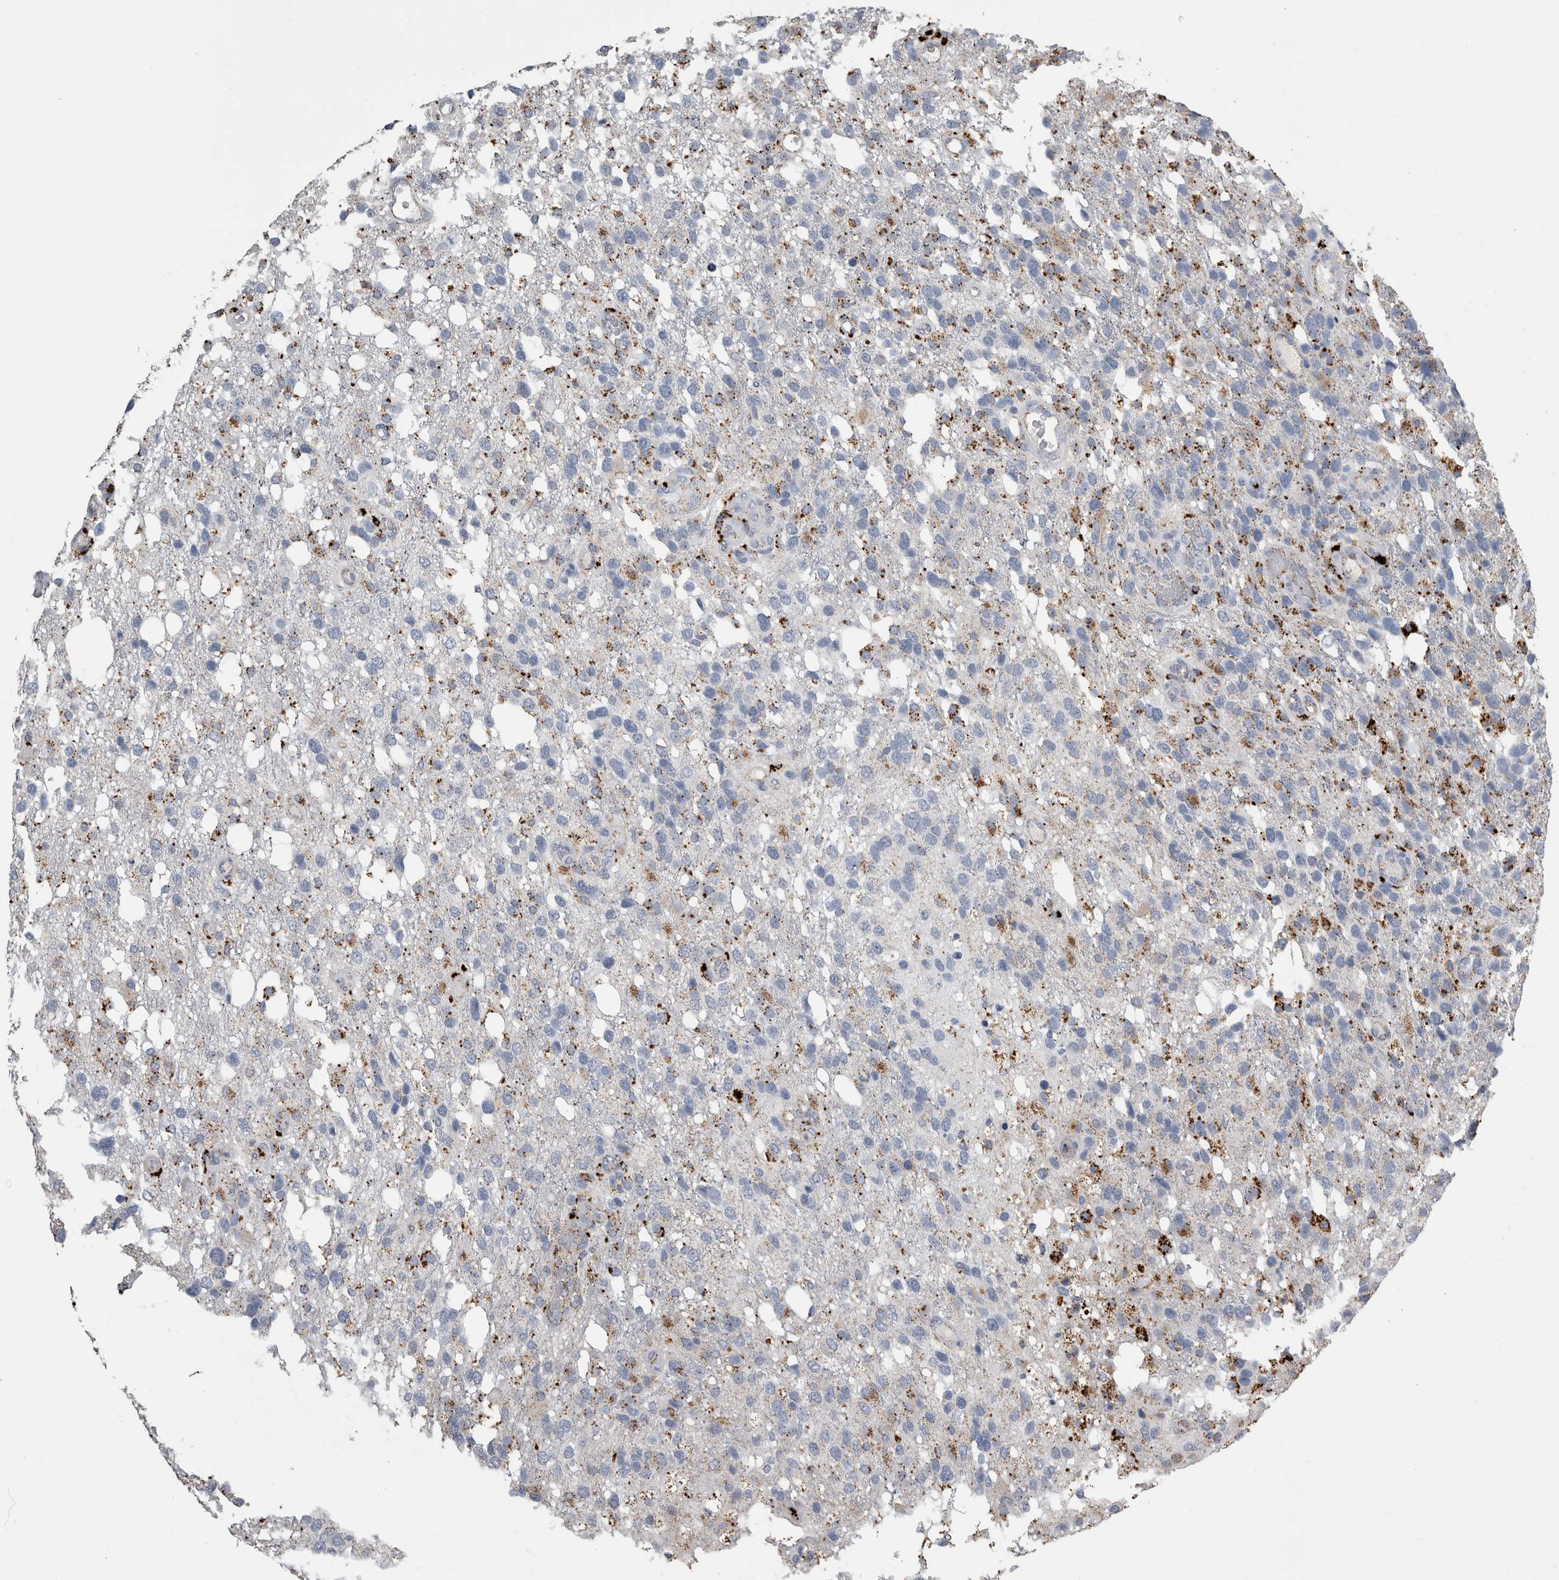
{"staining": {"intensity": "negative", "quantity": "none", "location": "none"}, "tissue": "glioma", "cell_type": "Tumor cells", "image_type": "cancer", "snomed": [{"axis": "morphology", "description": "Glioma, malignant, High grade"}, {"axis": "topography", "description": "Brain"}], "caption": "An image of human glioma is negative for staining in tumor cells.", "gene": "DPP7", "patient": {"sex": "female", "age": 58}}